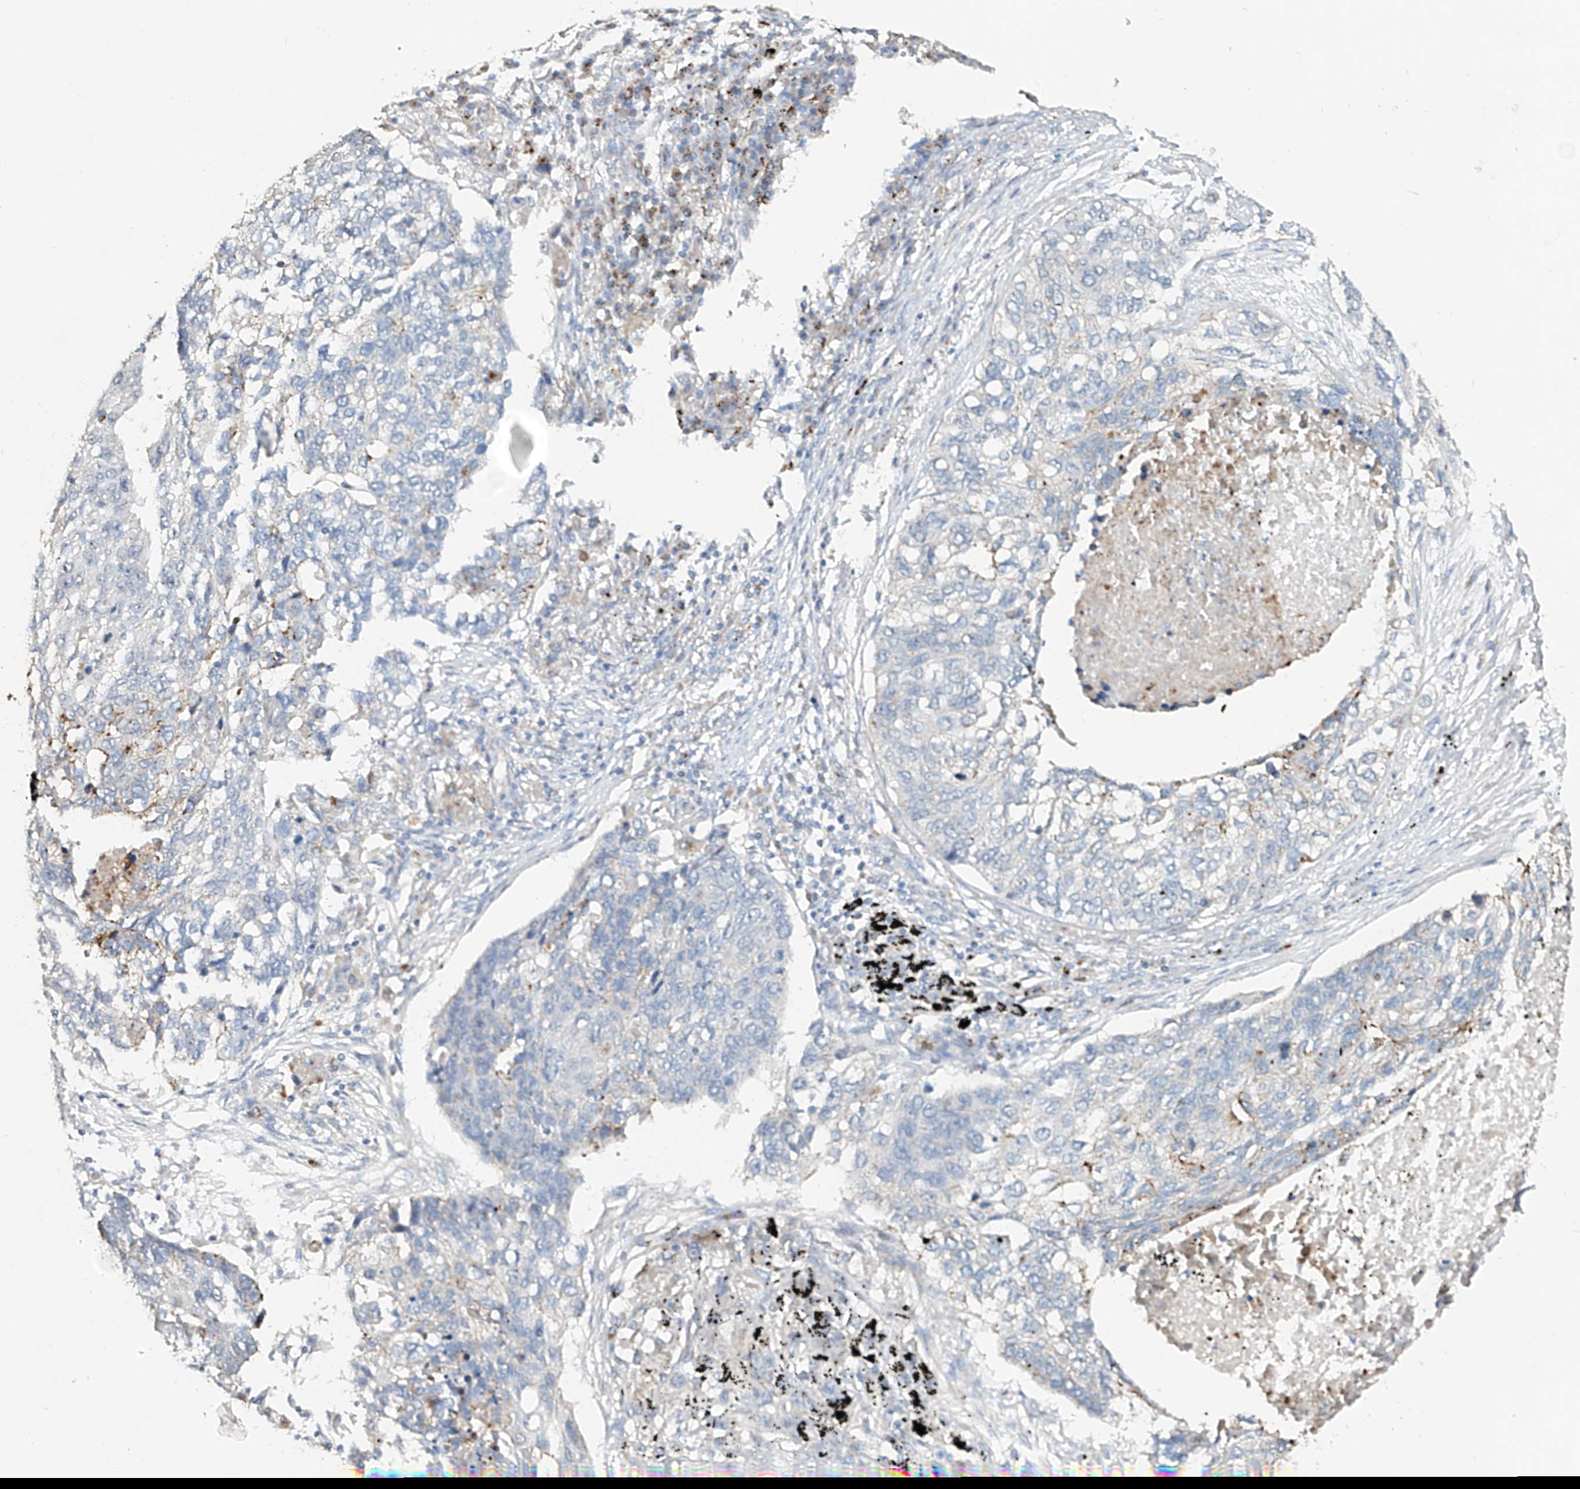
{"staining": {"intensity": "moderate", "quantity": "<25%", "location": "cytoplasmic/membranous"}, "tissue": "lung cancer", "cell_type": "Tumor cells", "image_type": "cancer", "snomed": [{"axis": "morphology", "description": "Squamous cell carcinoma, NOS"}, {"axis": "topography", "description": "Lung"}], "caption": "Human lung squamous cell carcinoma stained with a protein marker displays moderate staining in tumor cells.", "gene": "TRIM47", "patient": {"sex": "female", "age": 63}}